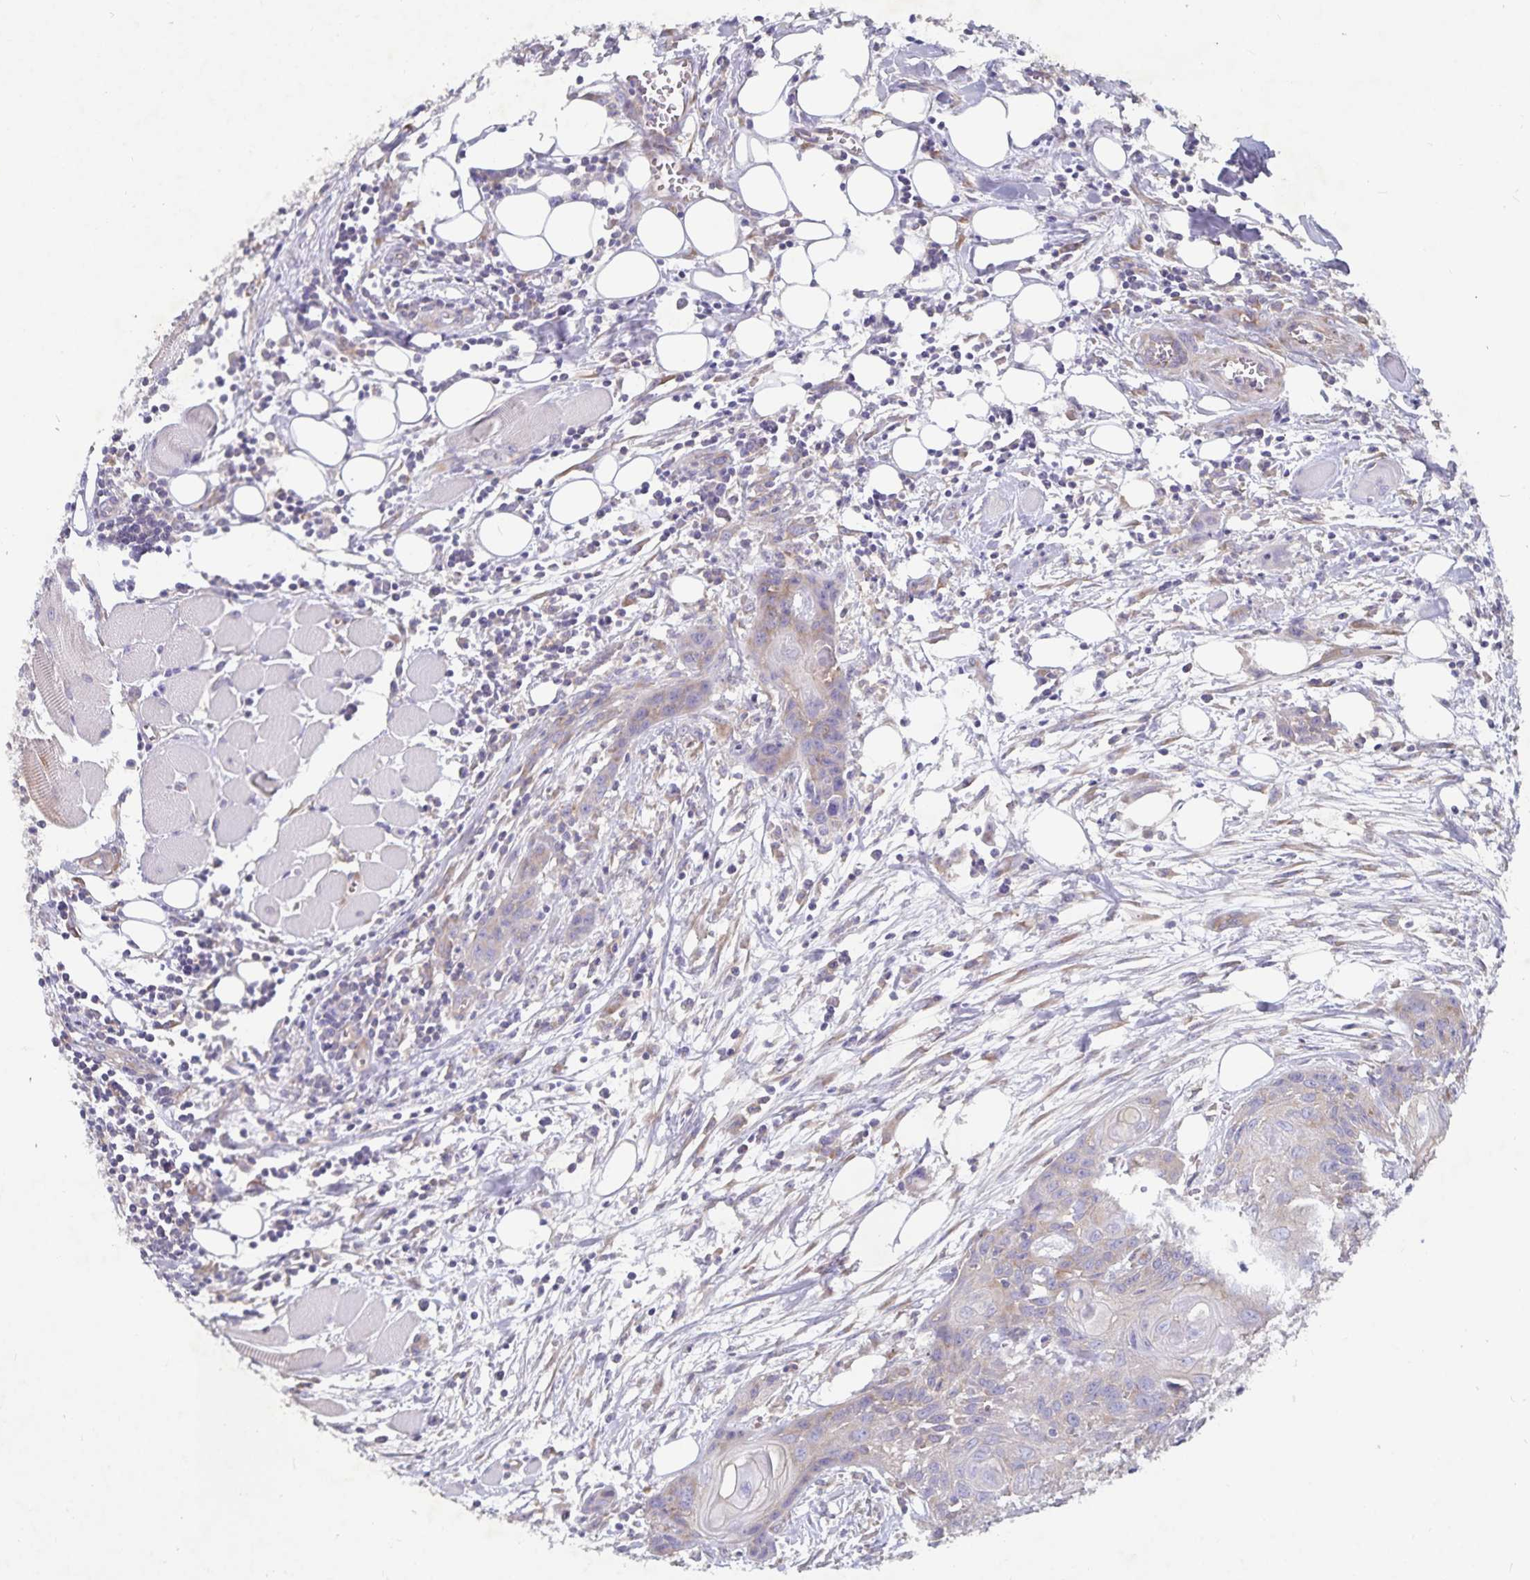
{"staining": {"intensity": "weak", "quantity": "25%-75%", "location": "cytoplasmic/membranous"}, "tissue": "head and neck cancer", "cell_type": "Tumor cells", "image_type": "cancer", "snomed": [{"axis": "morphology", "description": "Squamous cell carcinoma, NOS"}, {"axis": "topography", "description": "Oral tissue"}, {"axis": "topography", "description": "Head-Neck"}], "caption": "A low amount of weak cytoplasmic/membranous positivity is present in approximately 25%-75% of tumor cells in head and neck squamous cell carcinoma tissue.", "gene": "FAM120A", "patient": {"sex": "male", "age": 58}}